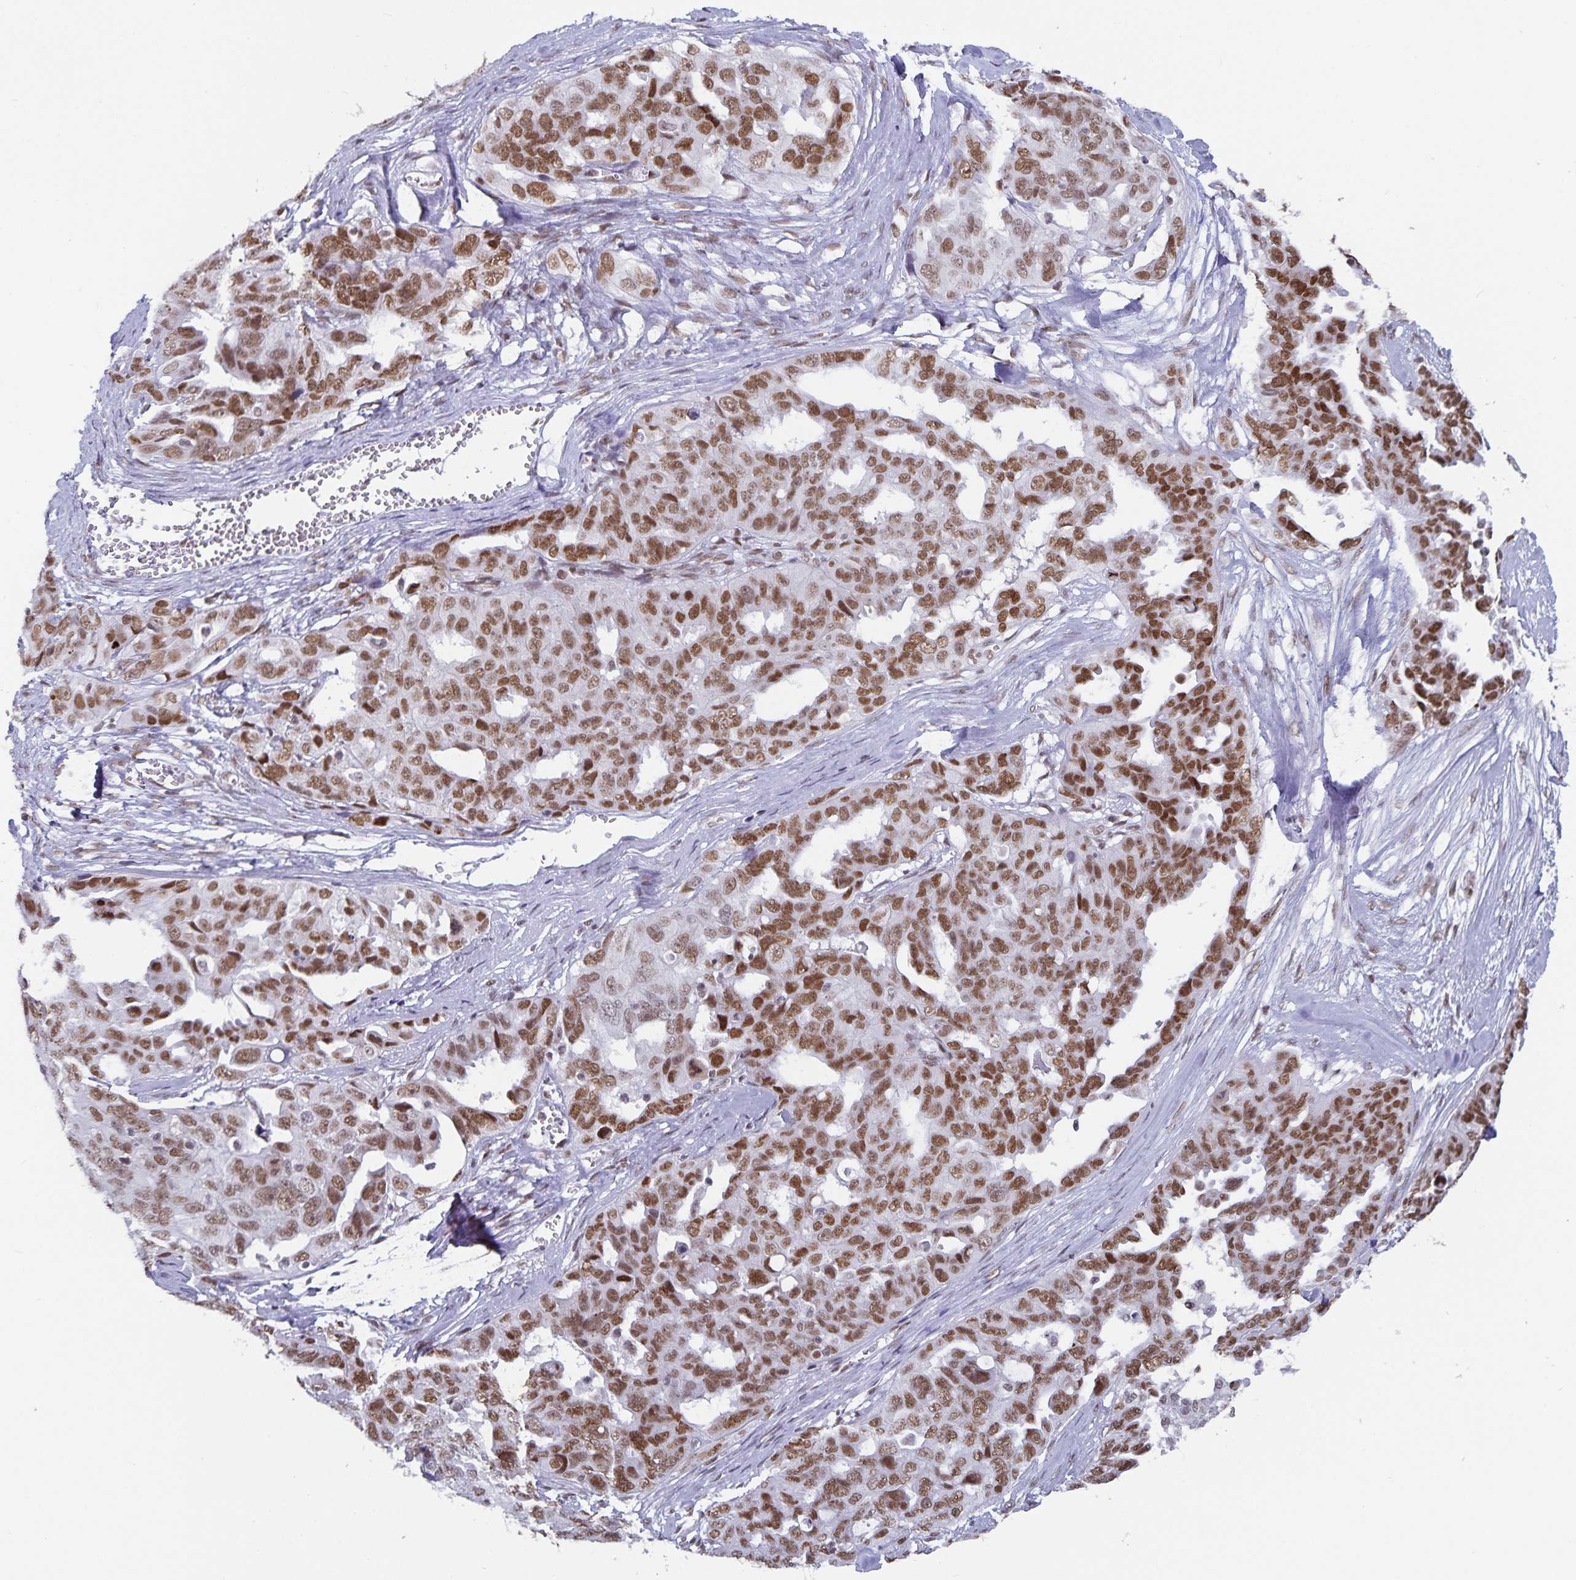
{"staining": {"intensity": "moderate", "quantity": ">75%", "location": "nuclear"}, "tissue": "ovarian cancer", "cell_type": "Tumor cells", "image_type": "cancer", "snomed": [{"axis": "morphology", "description": "Carcinoma, endometroid"}, {"axis": "topography", "description": "Ovary"}], "caption": "The micrograph demonstrates staining of ovarian cancer (endometroid carcinoma), revealing moderate nuclear protein staining (brown color) within tumor cells.", "gene": "PBX2", "patient": {"sex": "female", "age": 70}}